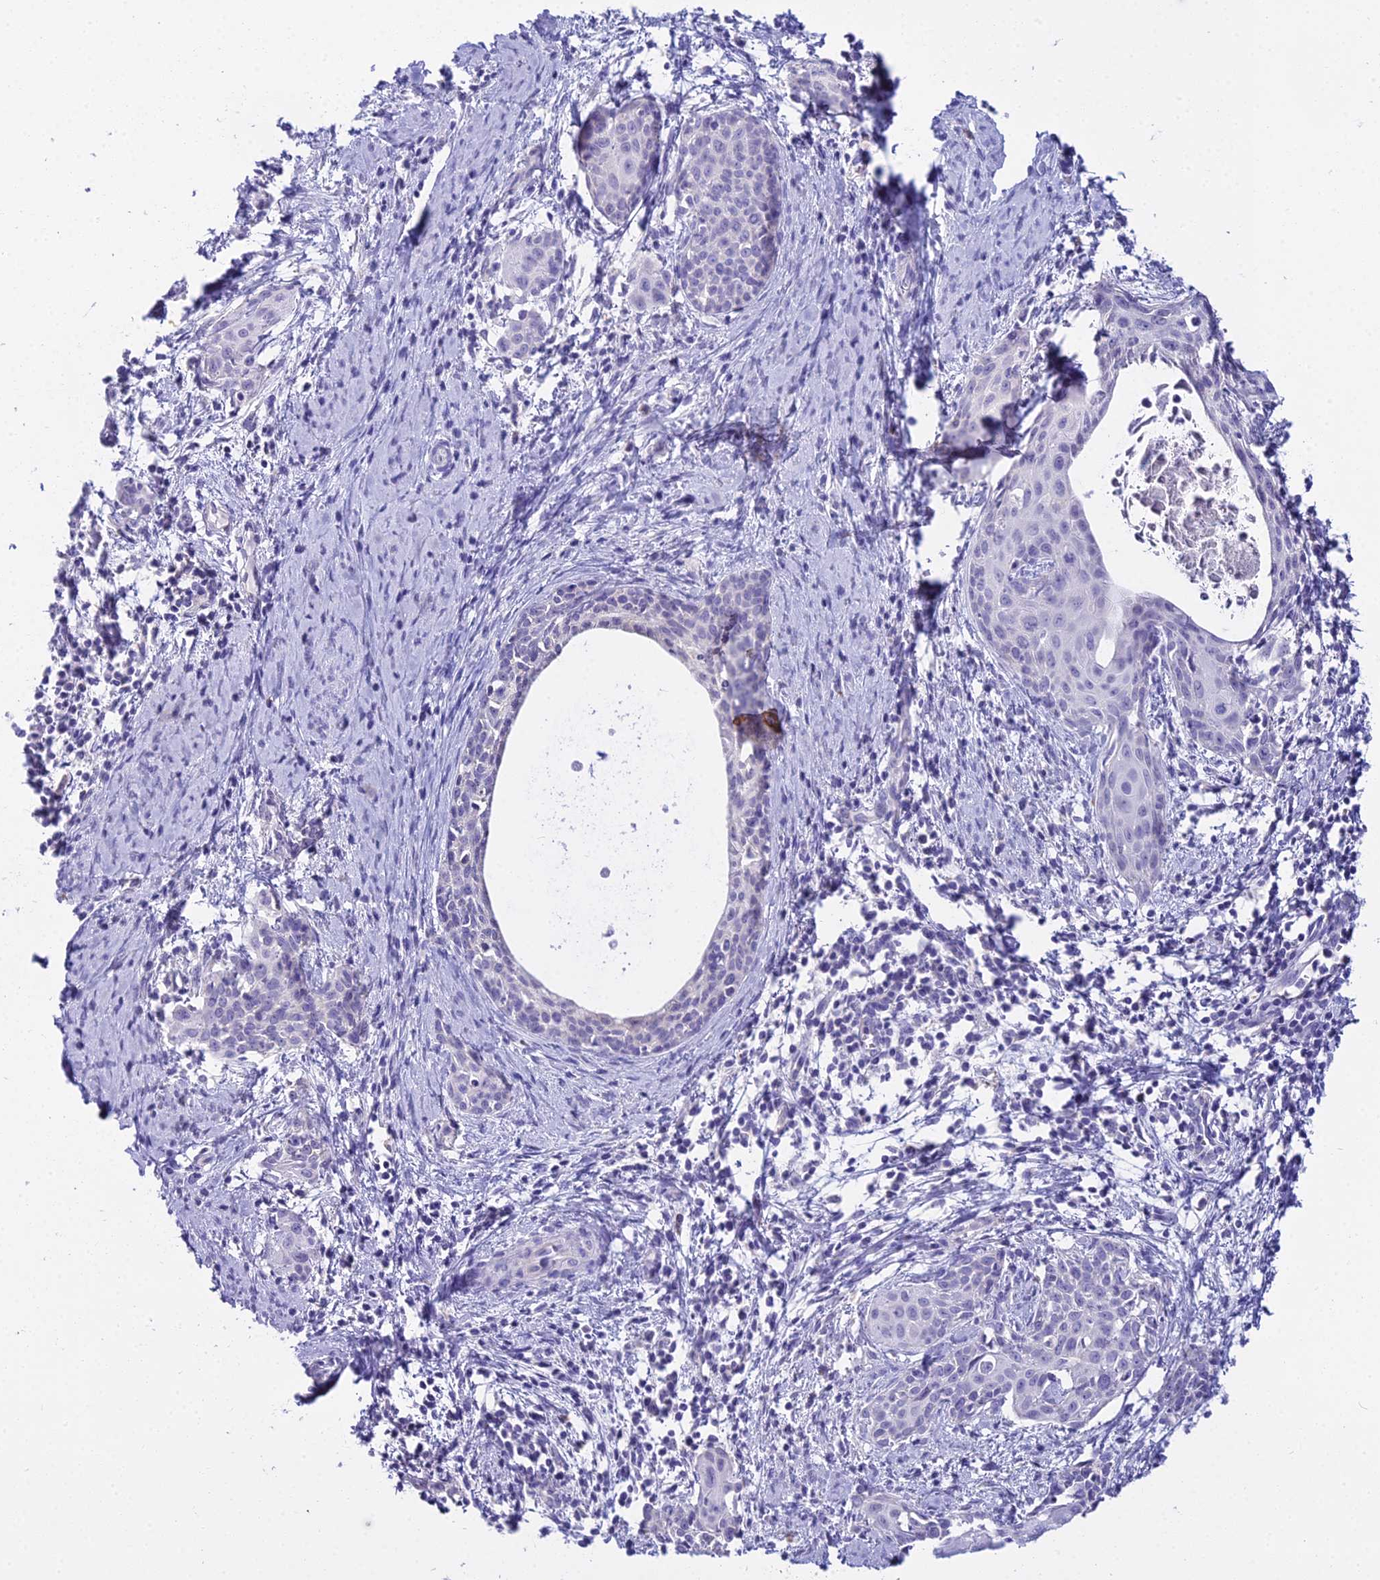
{"staining": {"intensity": "negative", "quantity": "none", "location": "none"}, "tissue": "cervical cancer", "cell_type": "Tumor cells", "image_type": "cancer", "snomed": [{"axis": "morphology", "description": "Squamous cell carcinoma, NOS"}, {"axis": "topography", "description": "Cervix"}], "caption": "DAB (3,3'-diaminobenzidine) immunohistochemical staining of cervical squamous cell carcinoma shows no significant expression in tumor cells.", "gene": "CGB2", "patient": {"sex": "female", "age": 52}}